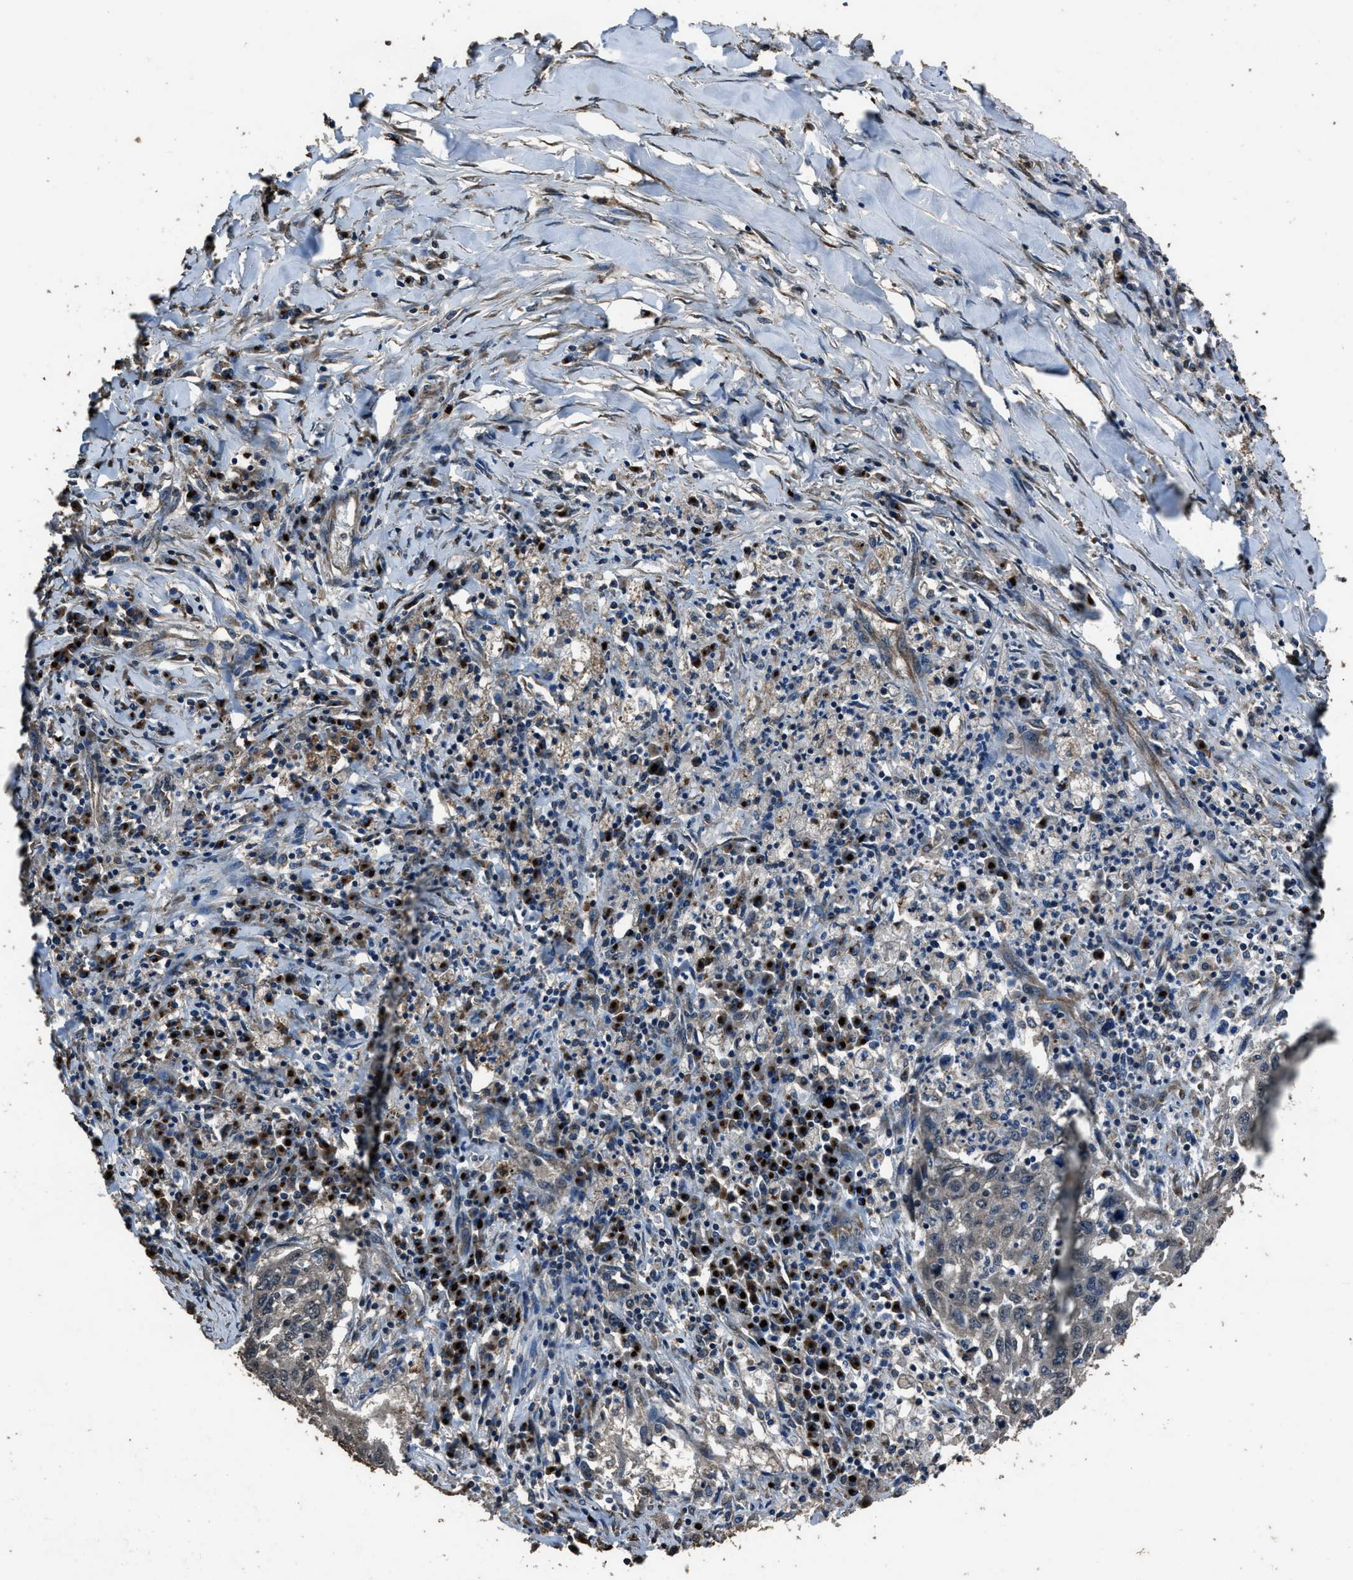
{"staining": {"intensity": "negative", "quantity": "none", "location": "none"}, "tissue": "lung cancer", "cell_type": "Tumor cells", "image_type": "cancer", "snomed": [{"axis": "morphology", "description": "Squamous cell carcinoma, NOS"}, {"axis": "topography", "description": "Lung"}], "caption": "Histopathology image shows no significant protein staining in tumor cells of squamous cell carcinoma (lung).", "gene": "SLC38A10", "patient": {"sex": "female", "age": 63}}